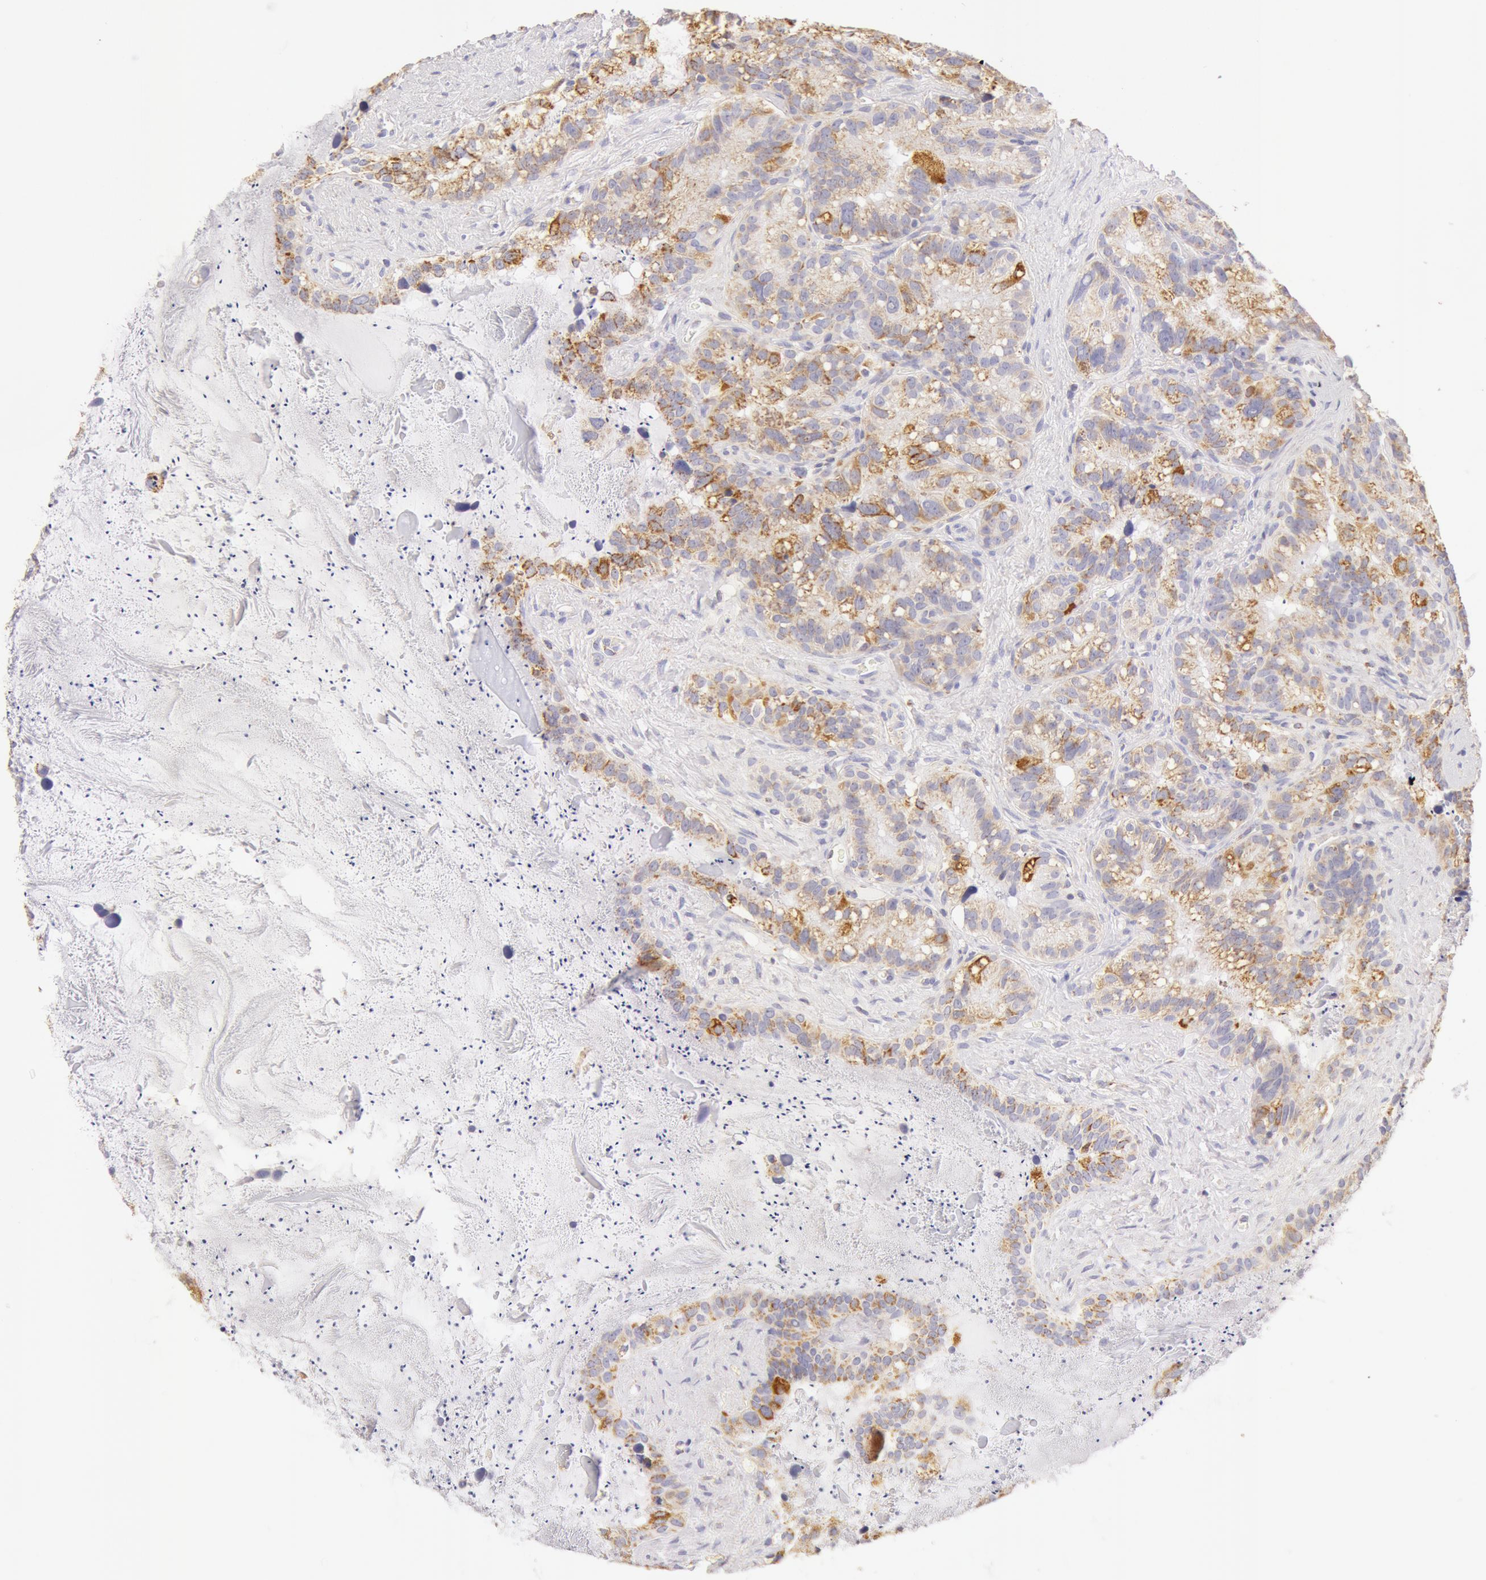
{"staining": {"intensity": "moderate", "quantity": "<25%", "location": "cytoplasmic/membranous"}, "tissue": "seminal vesicle", "cell_type": "Glandular cells", "image_type": "normal", "snomed": [{"axis": "morphology", "description": "Normal tissue, NOS"}, {"axis": "topography", "description": "Seminal veicle"}], "caption": "Protein staining of unremarkable seminal vesicle reveals moderate cytoplasmic/membranous positivity in about <25% of glandular cells. Ihc stains the protein of interest in brown and the nuclei are stained blue.", "gene": "ATP5F1B", "patient": {"sex": "male", "age": 63}}